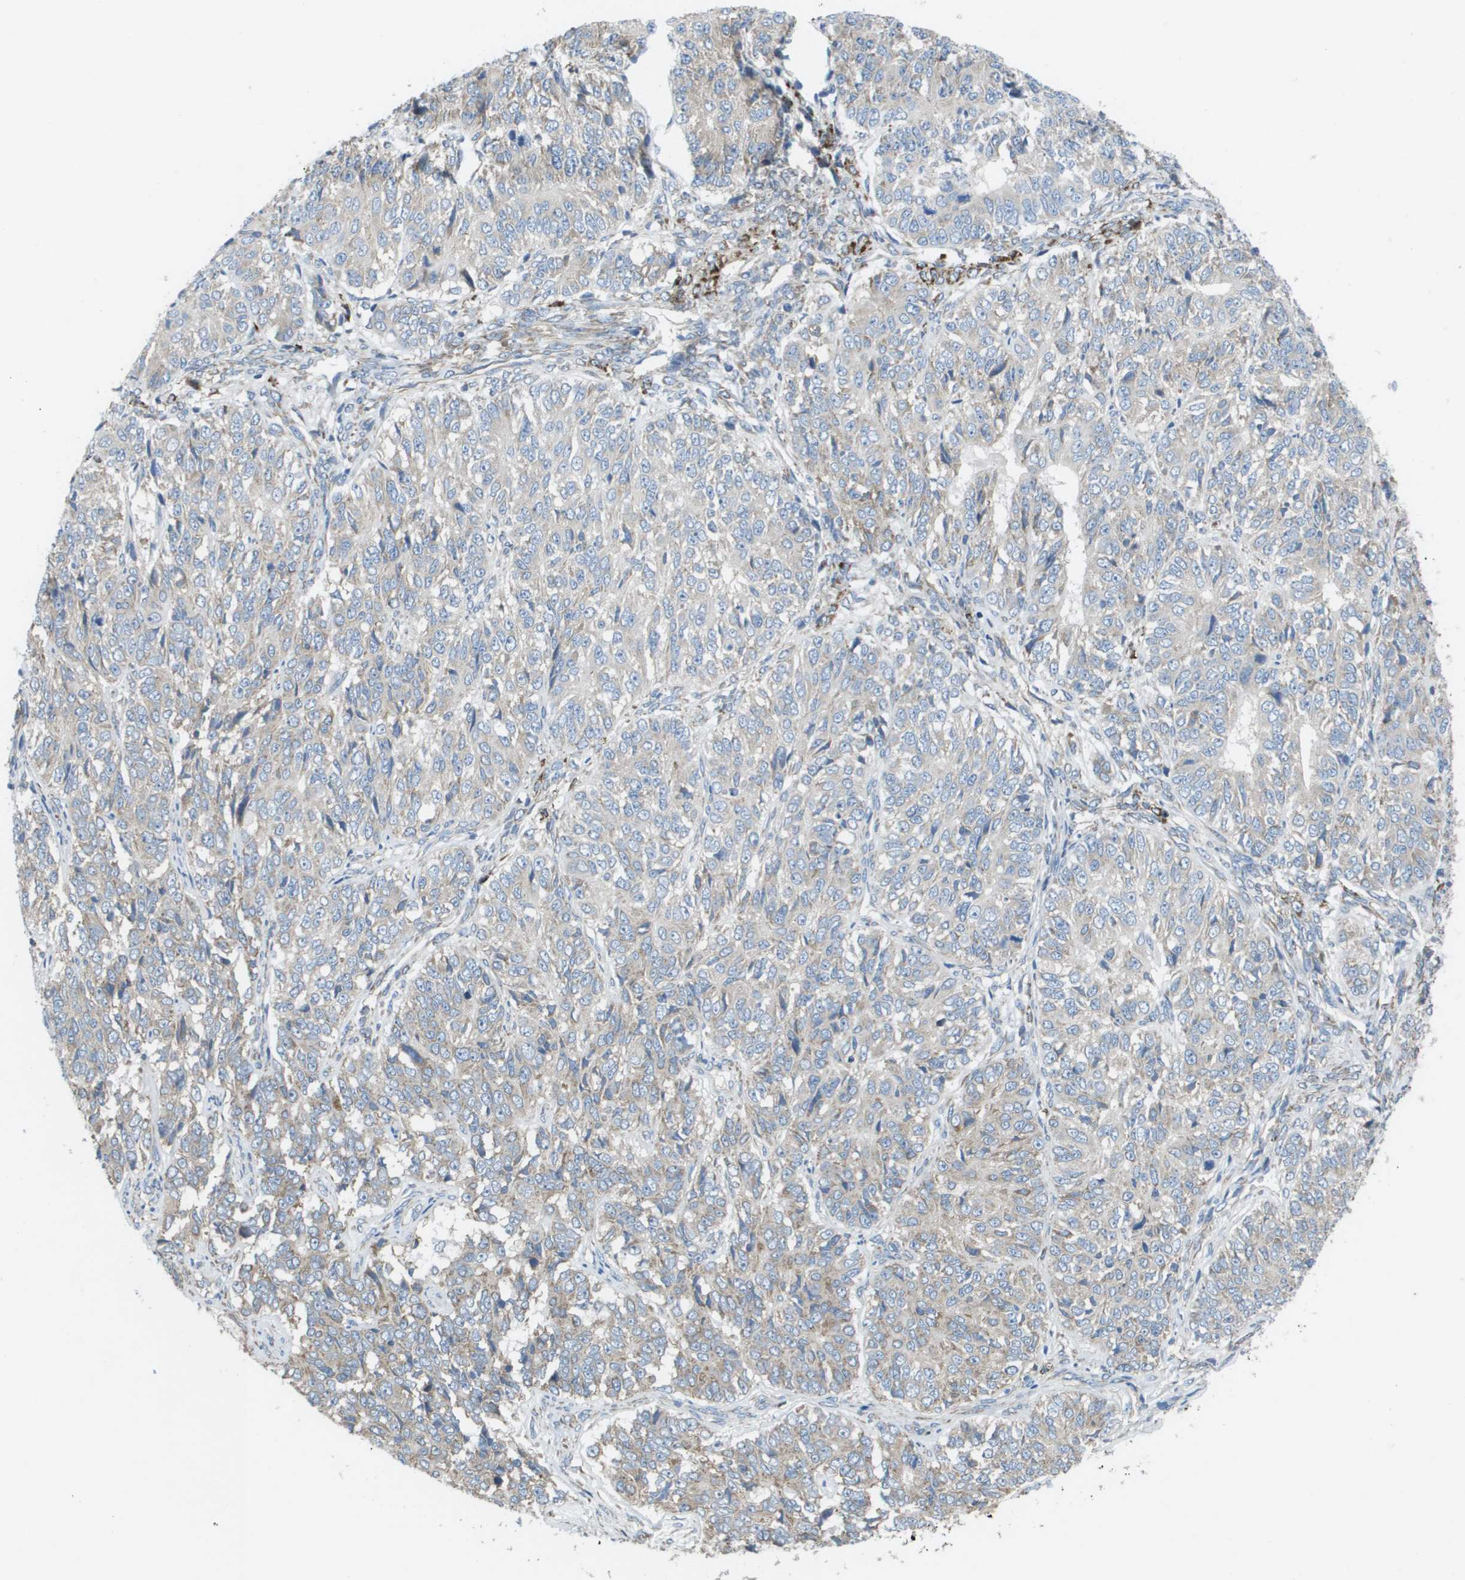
{"staining": {"intensity": "weak", "quantity": "<25%", "location": "cytoplasmic/membranous"}, "tissue": "ovarian cancer", "cell_type": "Tumor cells", "image_type": "cancer", "snomed": [{"axis": "morphology", "description": "Carcinoma, endometroid"}, {"axis": "topography", "description": "Ovary"}], "caption": "Image shows no protein positivity in tumor cells of ovarian cancer (endometroid carcinoma) tissue.", "gene": "CLCN2", "patient": {"sex": "female", "age": 51}}